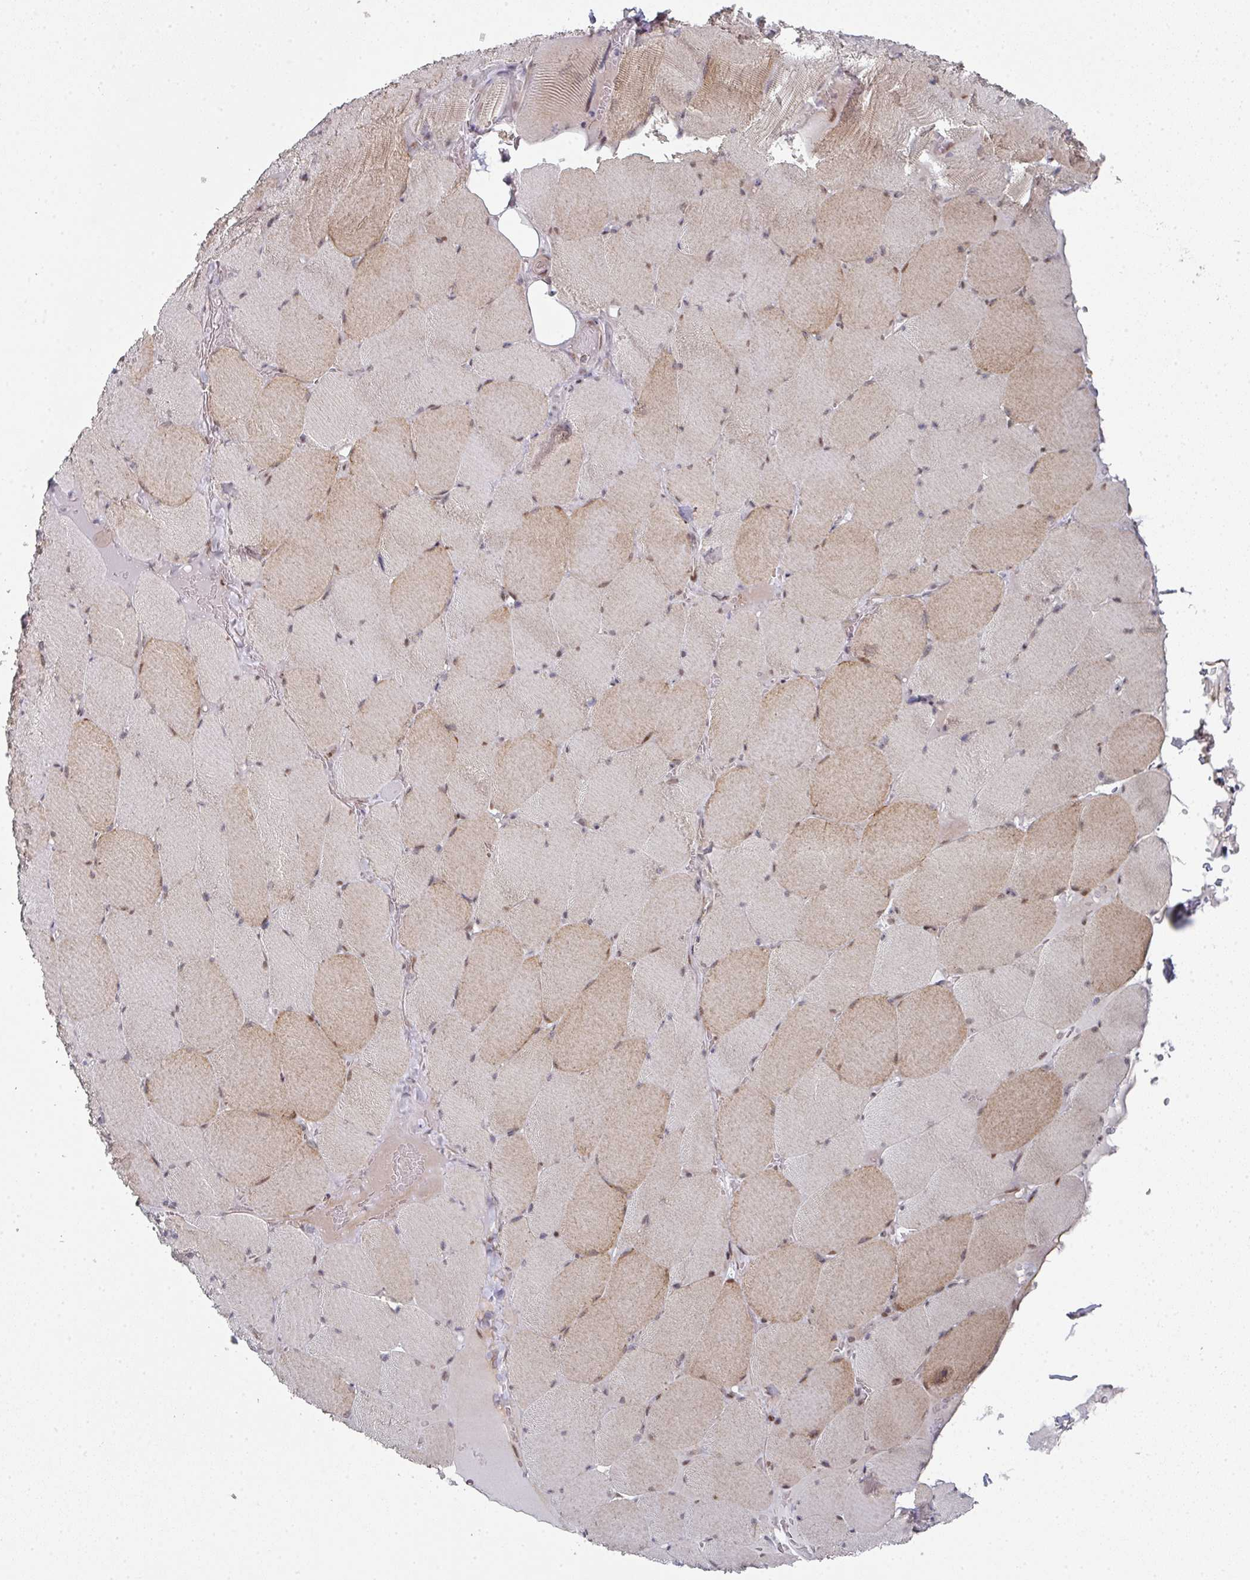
{"staining": {"intensity": "moderate", "quantity": "25%-75%", "location": "cytoplasmic/membranous,nuclear"}, "tissue": "skeletal muscle", "cell_type": "Myocytes", "image_type": "normal", "snomed": [{"axis": "morphology", "description": "Normal tissue, NOS"}, {"axis": "topography", "description": "Skeletal muscle"}, {"axis": "topography", "description": "Head-Neck"}], "caption": "Skeletal muscle stained with DAB (3,3'-diaminobenzidine) immunohistochemistry displays medium levels of moderate cytoplasmic/membranous,nuclear expression in approximately 25%-75% of myocytes.", "gene": "TMCC1", "patient": {"sex": "male", "age": 66}}